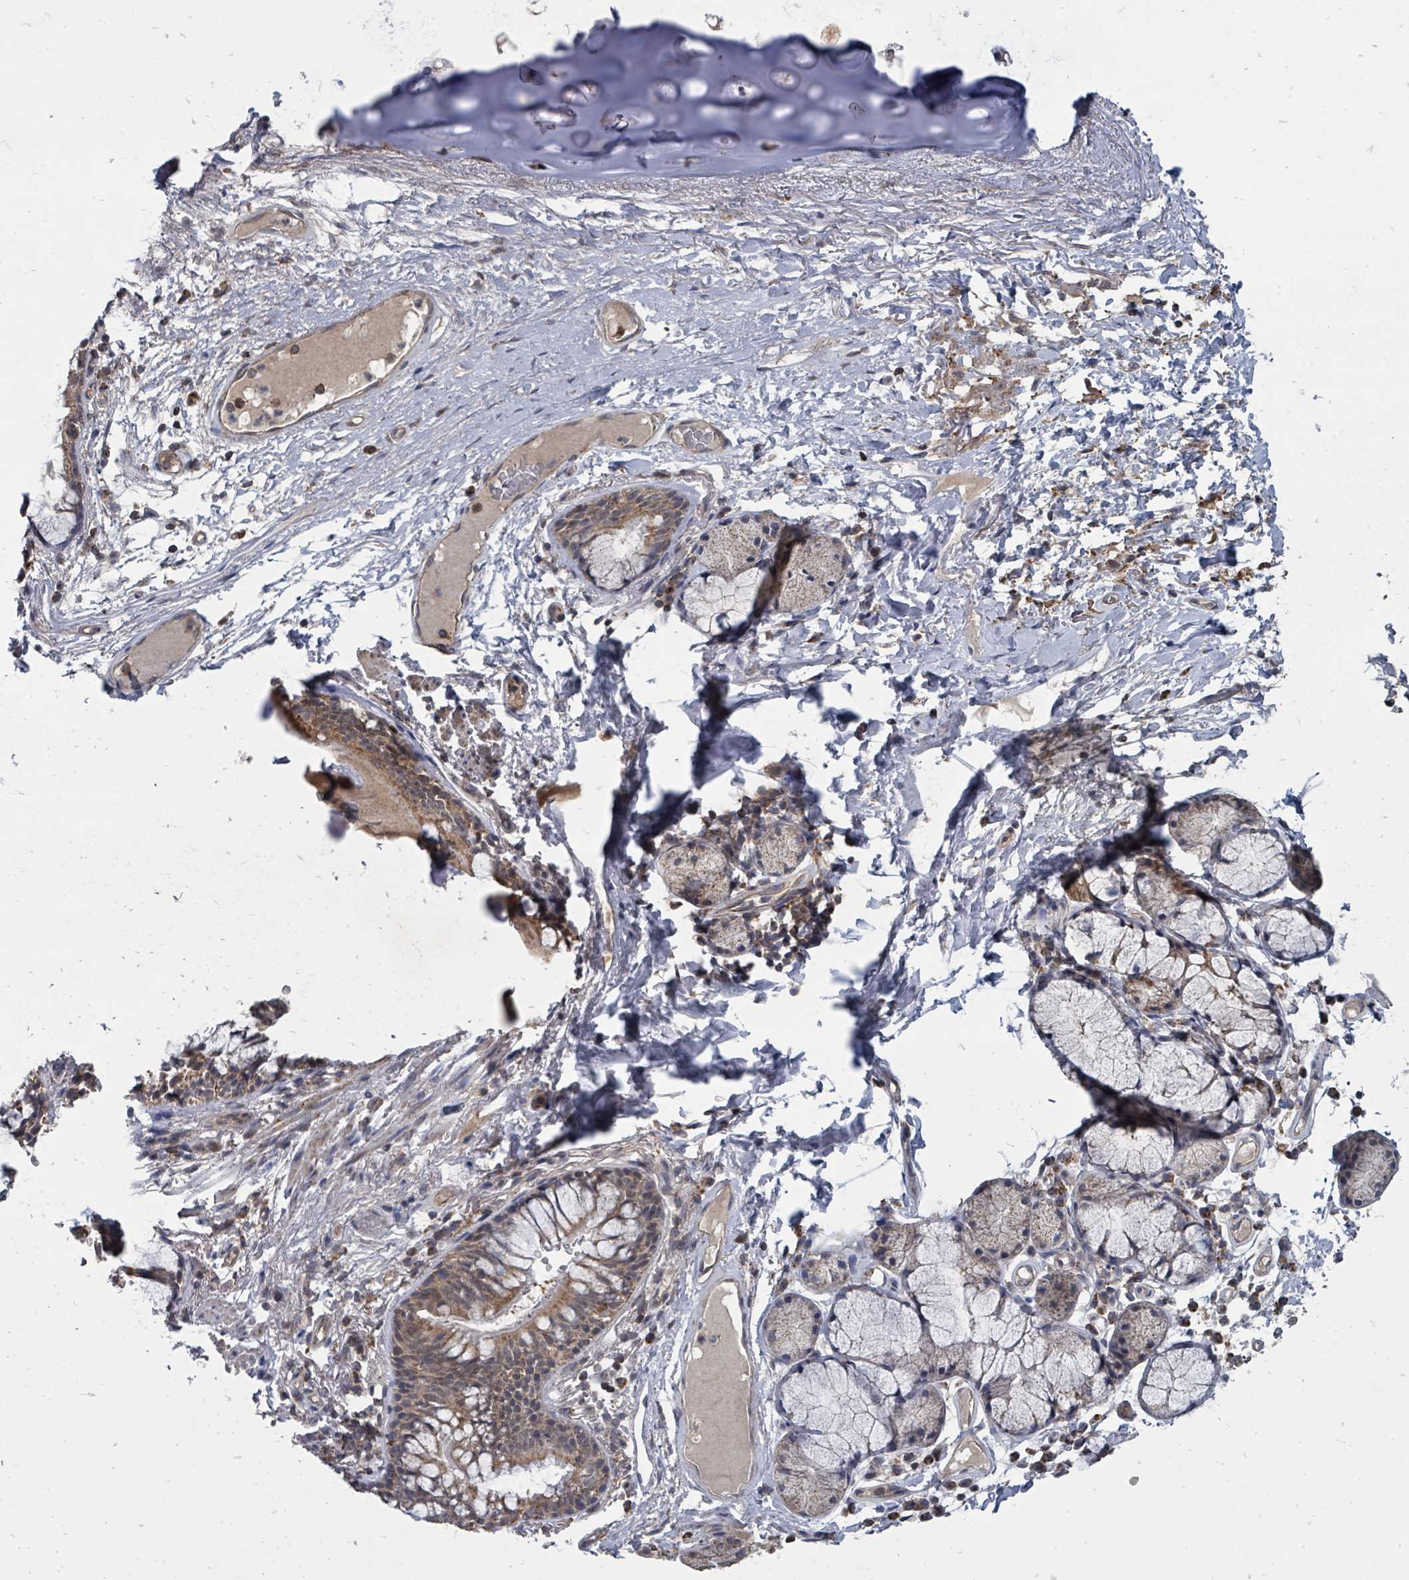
{"staining": {"intensity": "moderate", "quantity": ">75%", "location": "cytoplasmic/membranous"}, "tissue": "bronchus", "cell_type": "Respiratory epithelial cells", "image_type": "normal", "snomed": [{"axis": "morphology", "description": "Normal tissue, NOS"}, {"axis": "topography", "description": "Bronchus"}], "caption": "Respiratory epithelial cells demonstrate moderate cytoplasmic/membranous staining in approximately >75% of cells in normal bronchus.", "gene": "MAGOHB", "patient": {"sex": "male", "age": 70}}